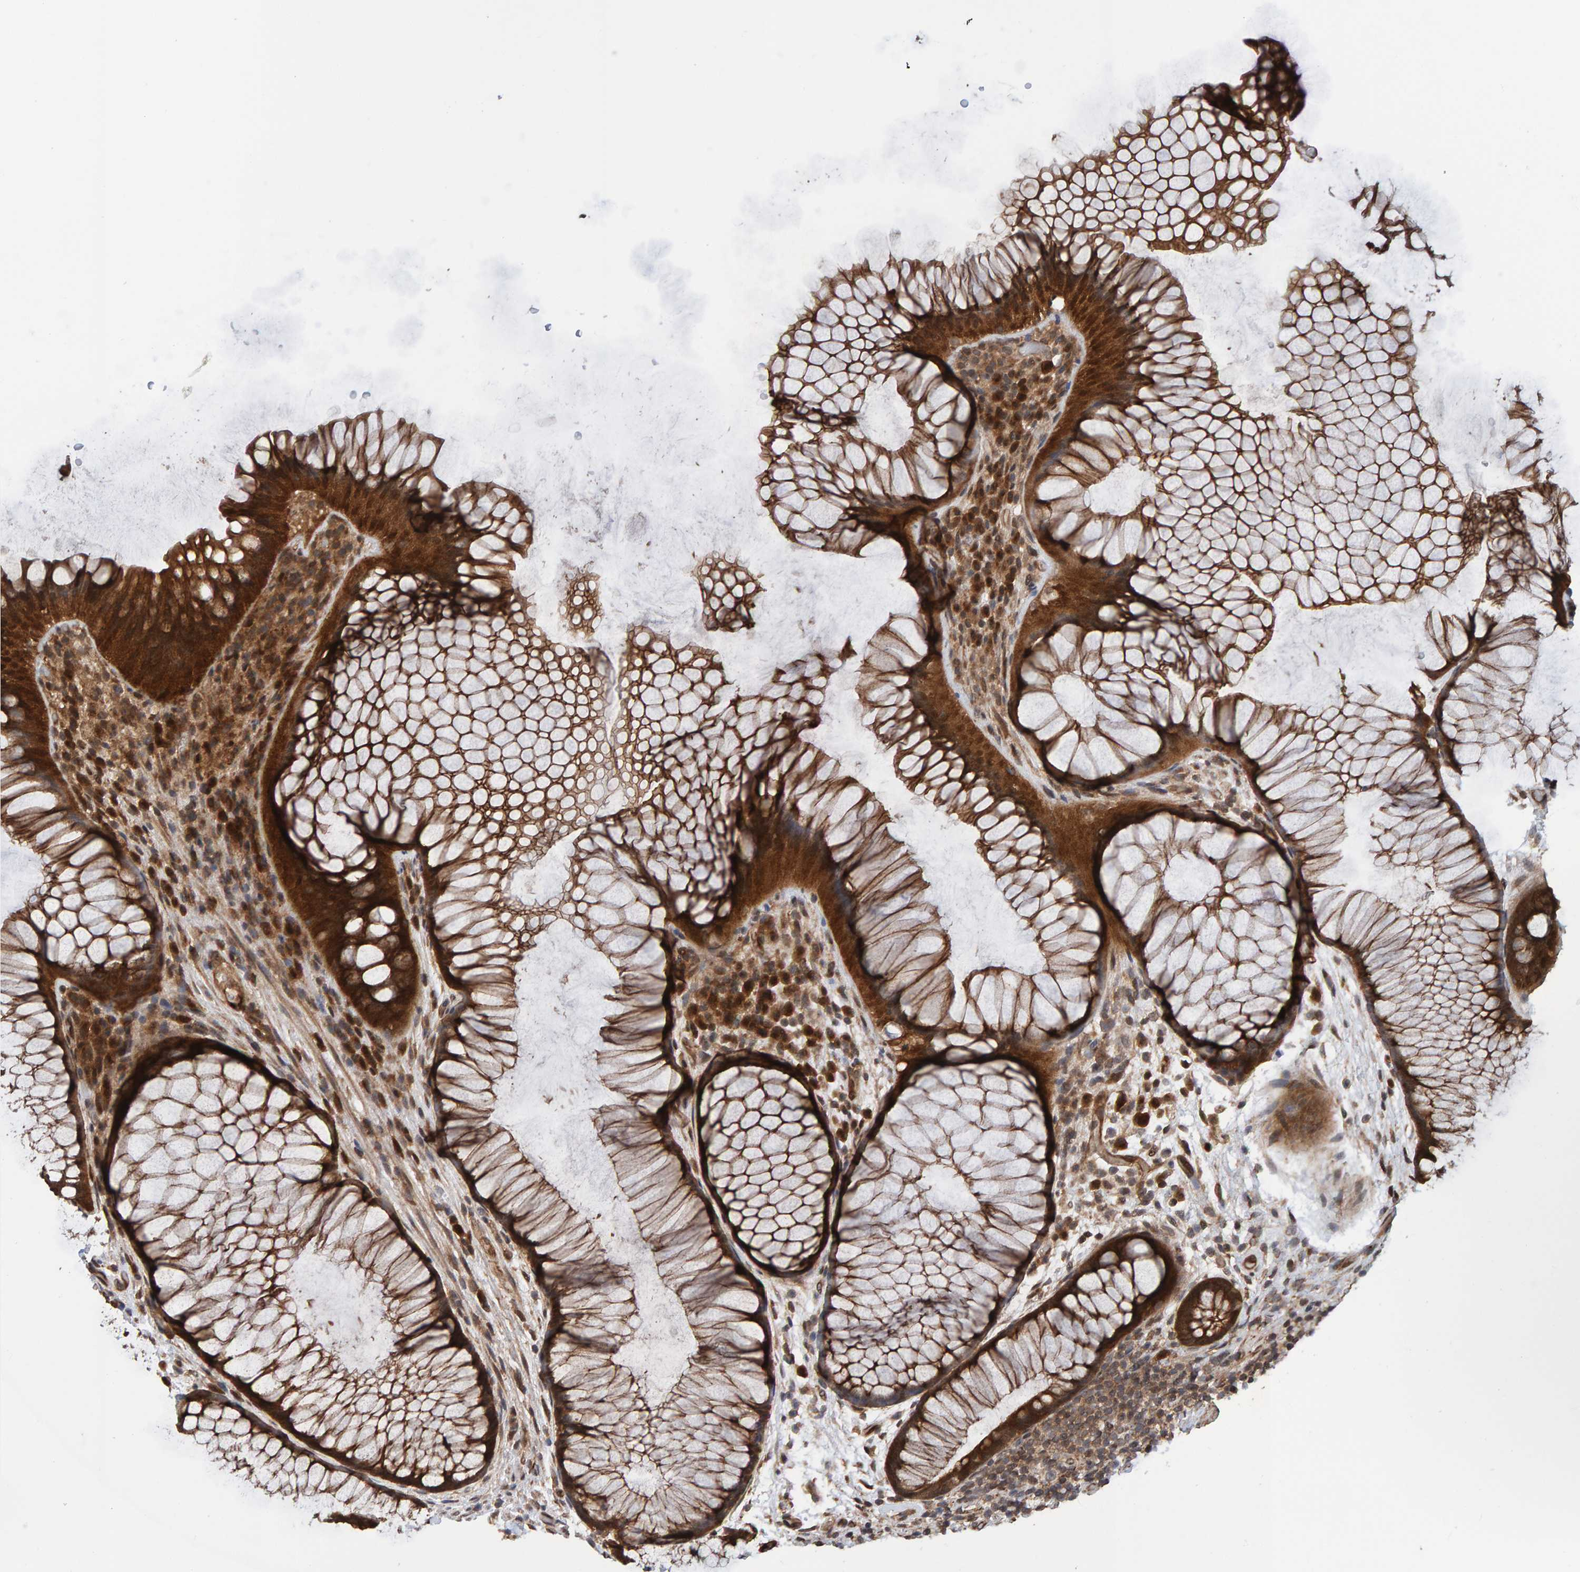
{"staining": {"intensity": "strong", "quantity": ">75%", "location": "cytoplasmic/membranous"}, "tissue": "rectum", "cell_type": "Glandular cells", "image_type": "normal", "snomed": [{"axis": "morphology", "description": "Normal tissue, NOS"}, {"axis": "topography", "description": "Rectum"}], "caption": "A micrograph of human rectum stained for a protein displays strong cytoplasmic/membranous brown staining in glandular cells.", "gene": "SCRN2", "patient": {"sex": "male", "age": 51}}